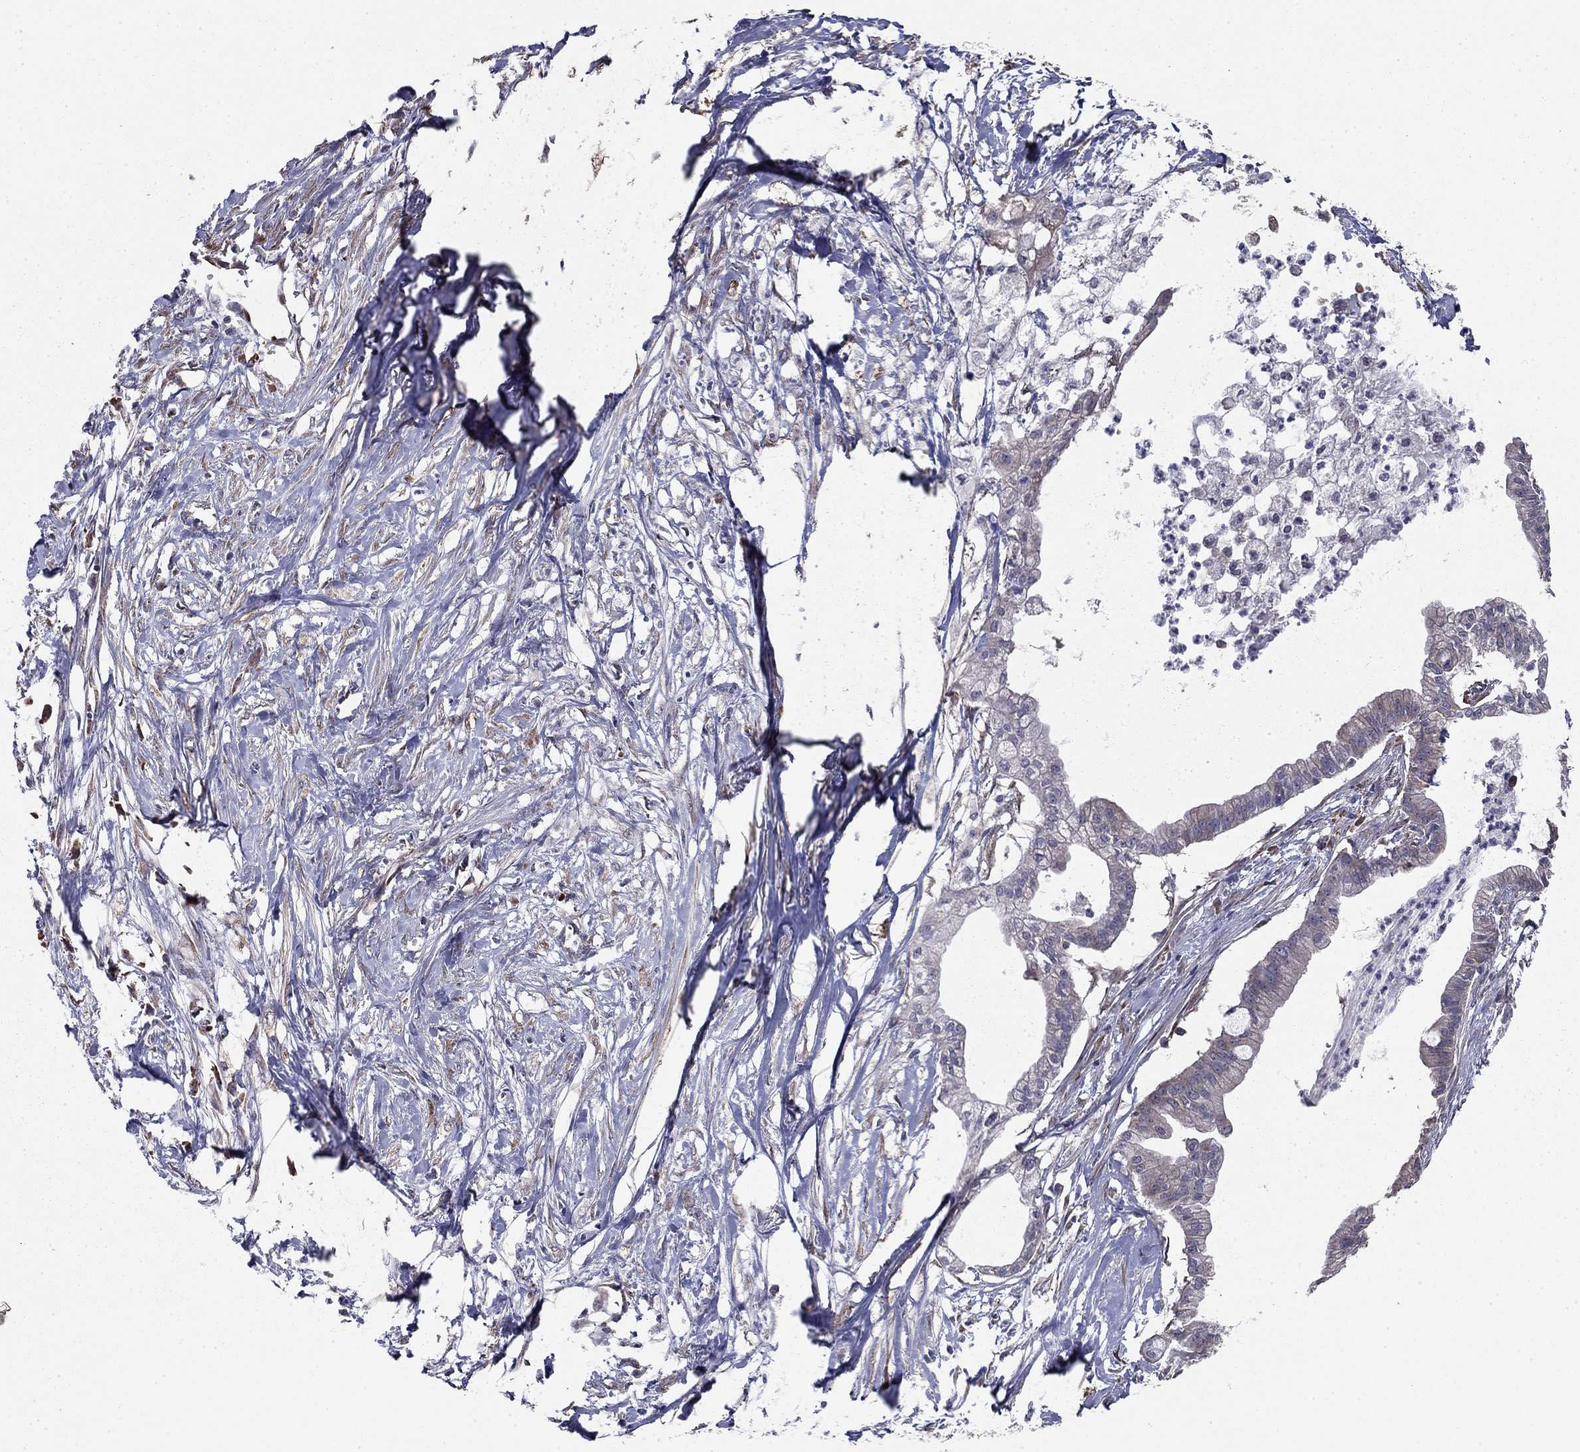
{"staining": {"intensity": "negative", "quantity": "none", "location": "none"}, "tissue": "pancreatic cancer", "cell_type": "Tumor cells", "image_type": "cancer", "snomed": [{"axis": "morphology", "description": "Normal tissue, NOS"}, {"axis": "morphology", "description": "Adenocarcinoma, NOS"}, {"axis": "topography", "description": "Pancreas"}], "caption": "Image shows no significant protein expression in tumor cells of adenocarcinoma (pancreatic). The staining is performed using DAB (3,3'-diaminobenzidine) brown chromogen with nuclei counter-stained in using hematoxylin.", "gene": "NKIRAS1", "patient": {"sex": "female", "age": 58}}